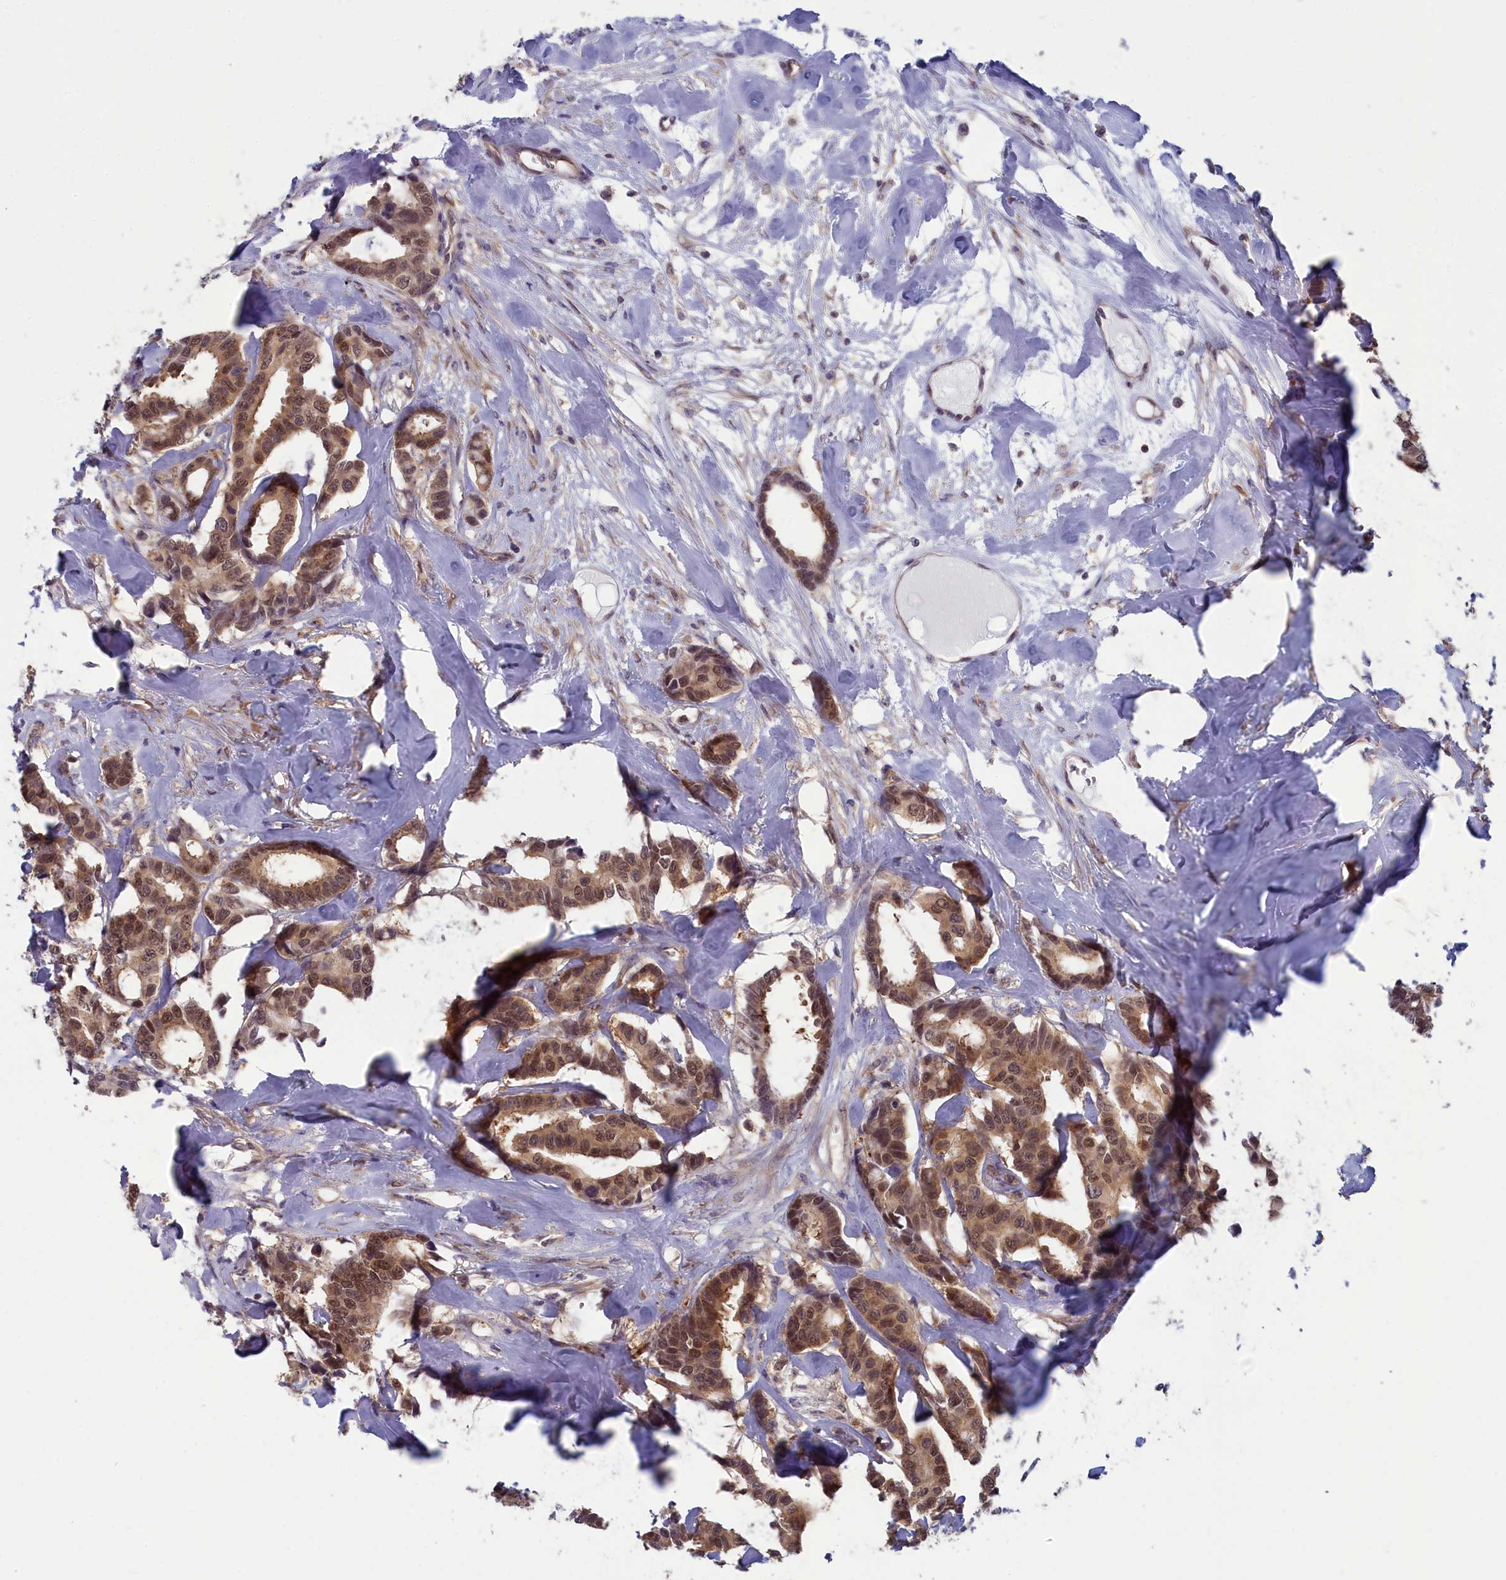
{"staining": {"intensity": "moderate", "quantity": ">75%", "location": "cytoplasmic/membranous,nuclear"}, "tissue": "breast cancer", "cell_type": "Tumor cells", "image_type": "cancer", "snomed": [{"axis": "morphology", "description": "Duct carcinoma"}, {"axis": "topography", "description": "Breast"}], "caption": "High-power microscopy captured an IHC image of breast cancer, revealing moderate cytoplasmic/membranous and nuclear staining in approximately >75% of tumor cells.", "gene": "MRI1", "patient": {"sex": "female", "age": 87}}